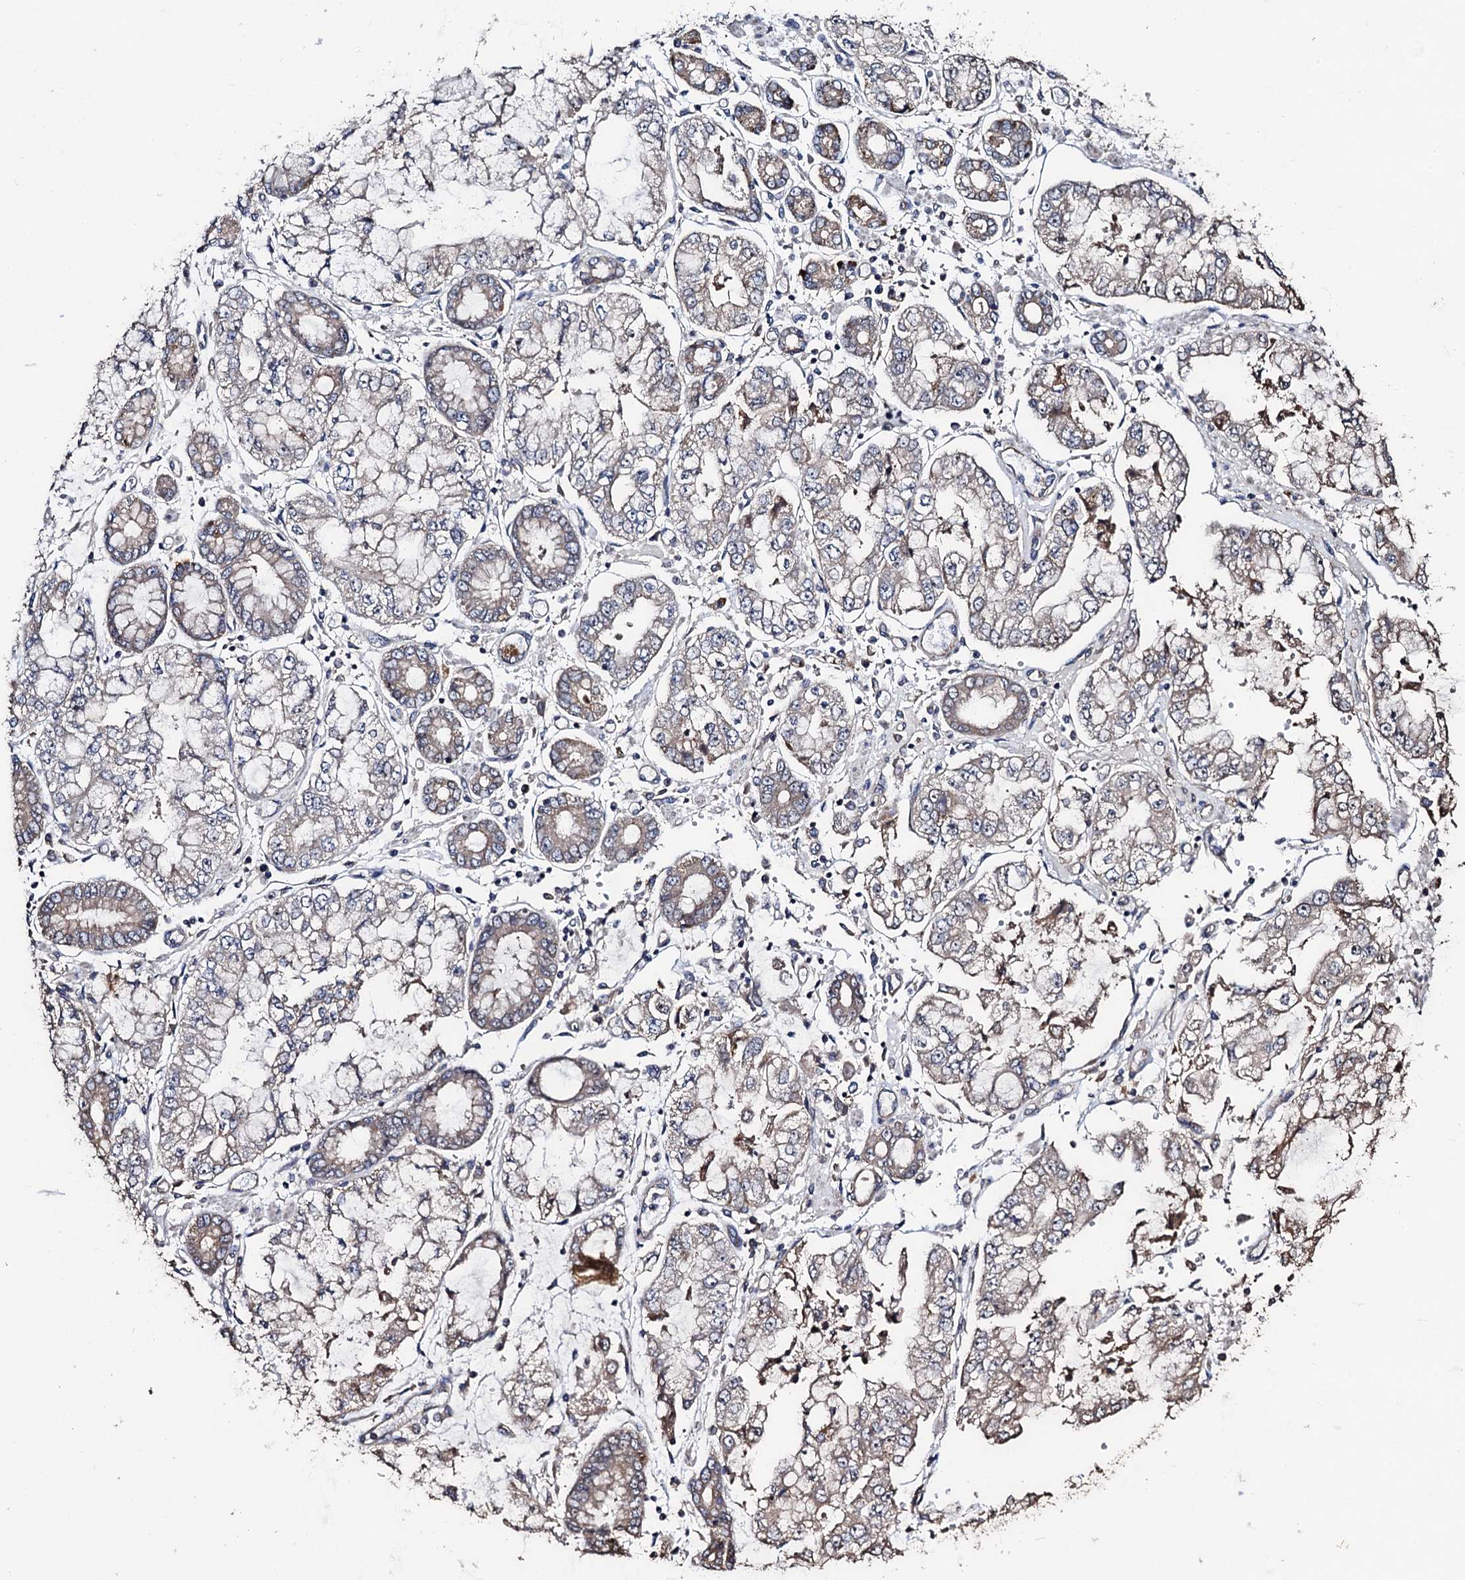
{"staining": {"intensity": "moderate", "quantity": "<25%", "location": "cytoplasmic/membranous"}, "tissue": "stomach cancer", "cell_type": "Tumor cells", "image_type": "cancer", "snomed": [{"axis": "morphology", "description": "Adenocarcinoma, NOS"}, {"axis": "topography", "description": "Stomach"}], "caption": "Immunohistochemistry photomicrograph of neoplastic tissue: stomach cancer (adenocarcinoma) stained using immunohistochemistry (IHC) displays low levels of moderate protein expression localized specifically in the cytoplasmic/membranous of tumor cells, appearing as a cytoplasmic/membranous brown color.", "gene": "PPTC7", "patient": {"sex": "male", "age": 76}}